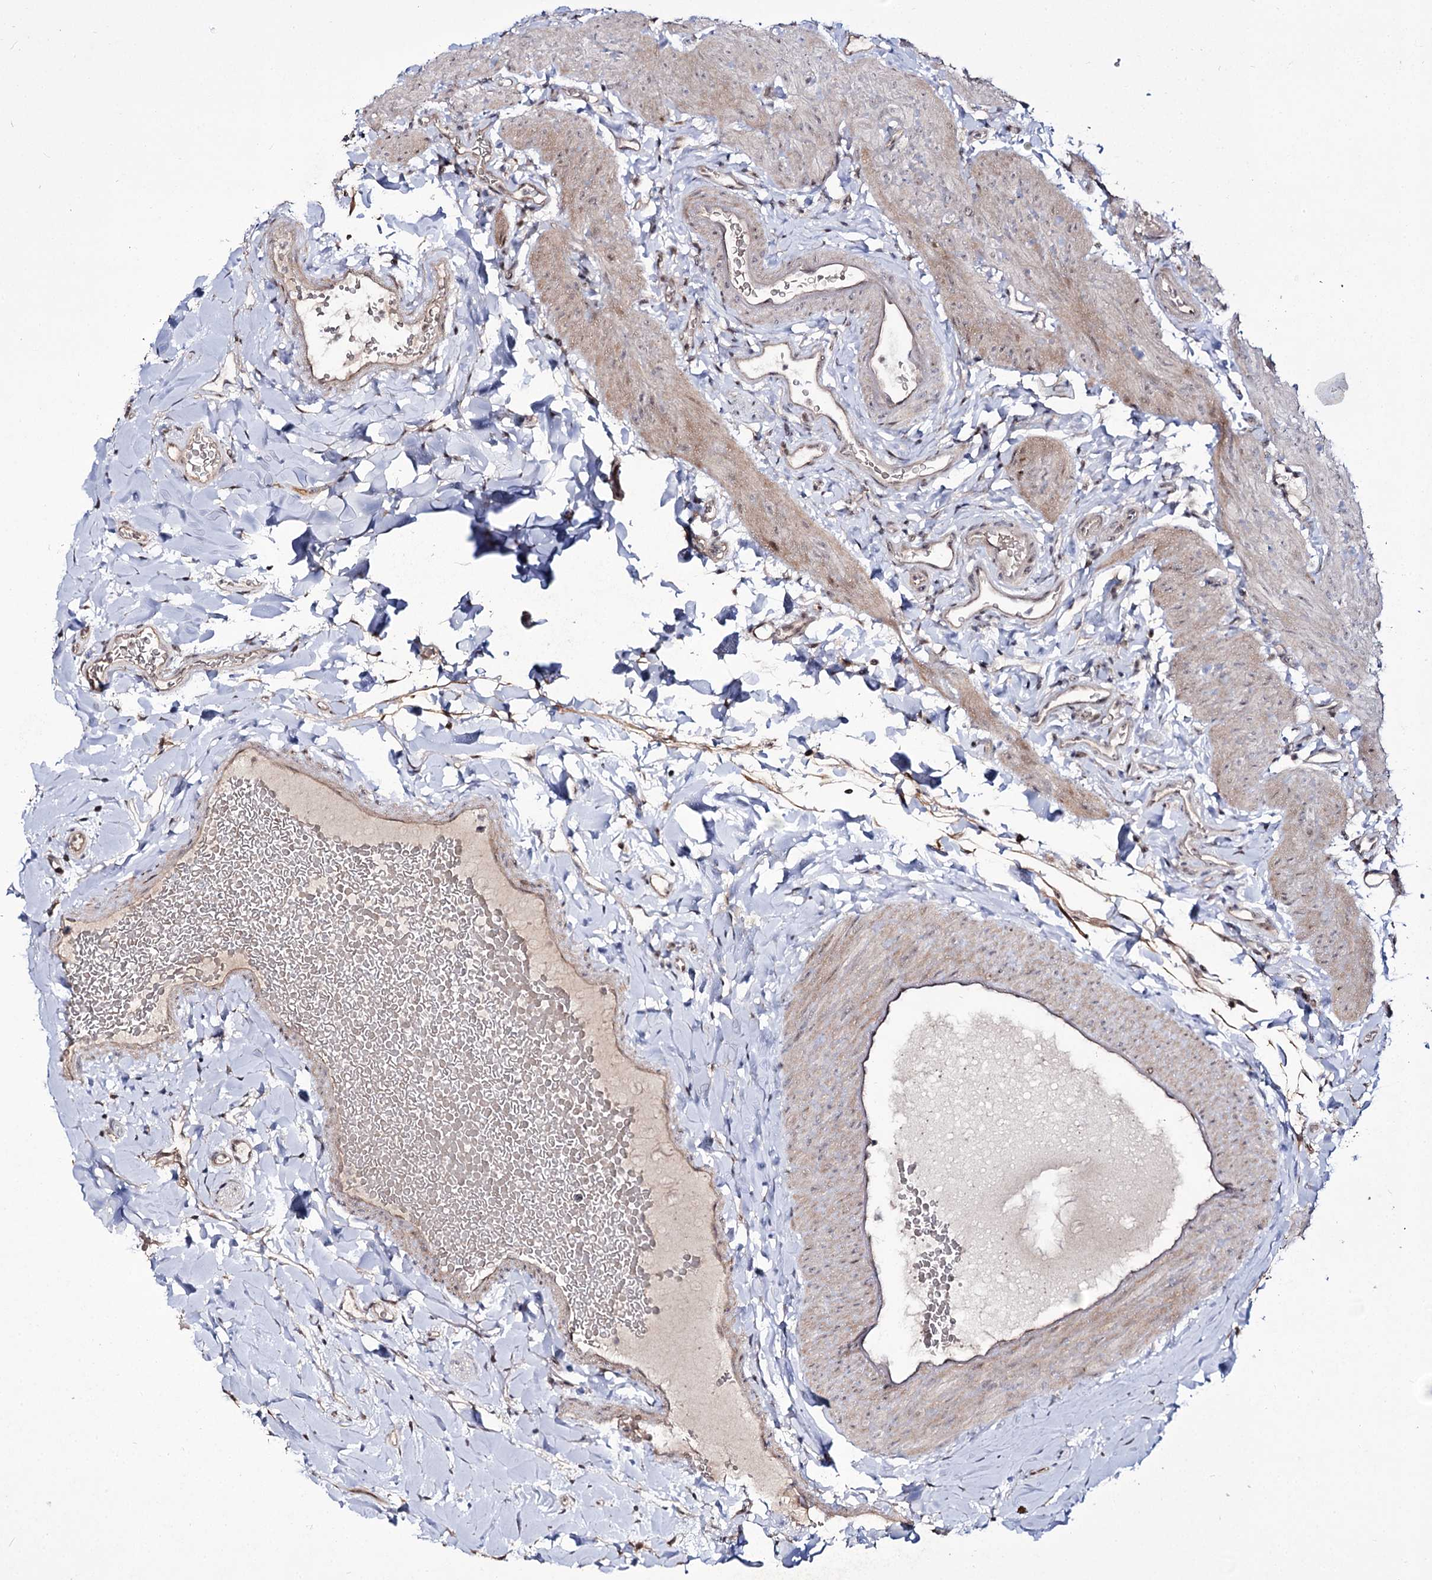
{"staining": {"intensity": "weak", "quantity": "25%-75%", "location": "cytoplasmic/membranous,nuclear"}, "tissue": "gallbladder", "cell_type": "Glandular cells", "image_type": "normal", "snomed": [{"axis": "morphology", "description": "Normal tissue, NOS"}, {"axis": "topography", "description": "Gallbladder"}], "caption": "Protein expression analysis of benign gallbladder exhibits weak cytoplasmic/membranous,nuclear staining in about 25%-75% of glandular cells.", "gene": "RRP9", "patient": {"sex": "female", "age": 30}}